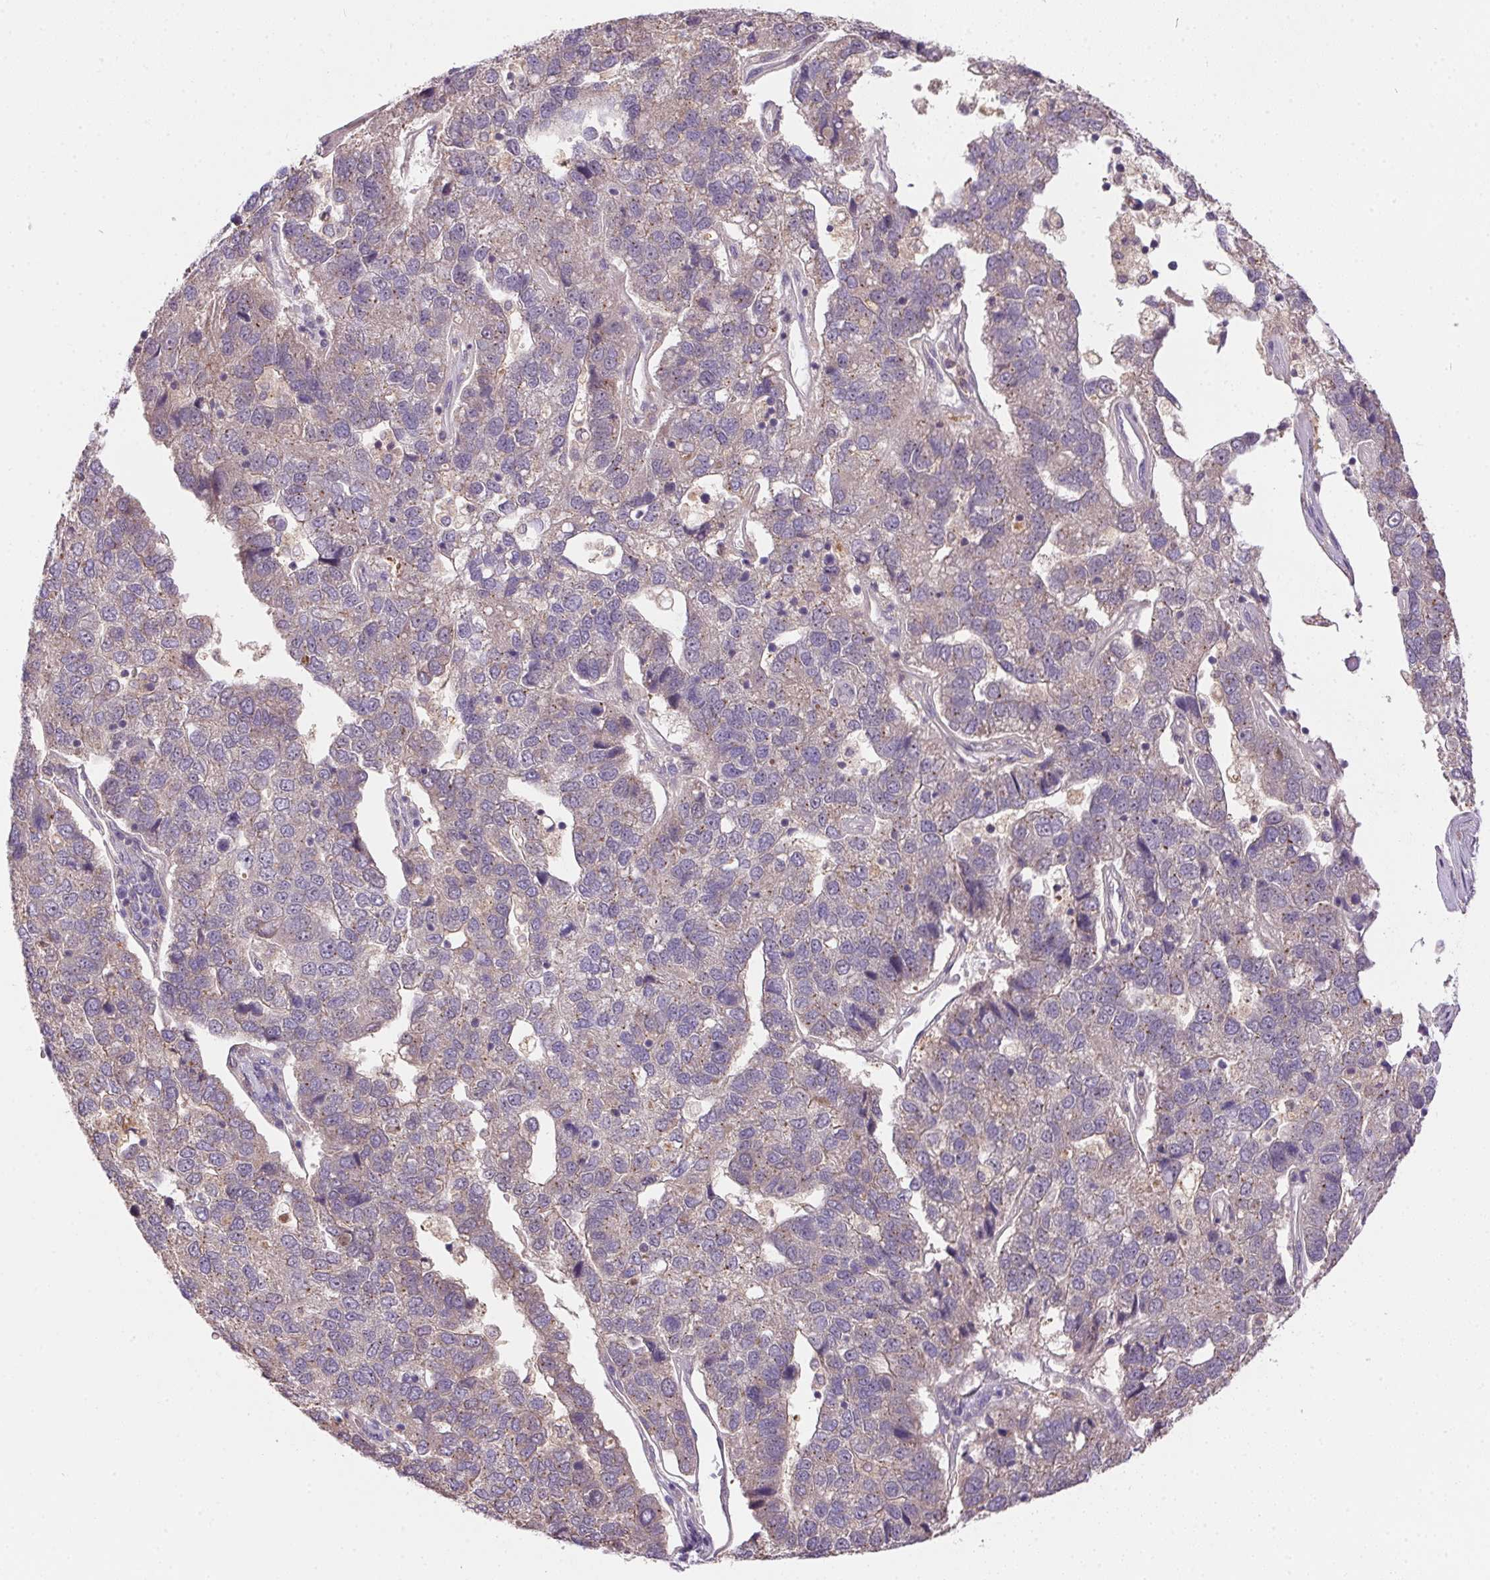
{"staining": {"intensity": "negative", "quantity": "none", "location": "none"}, "tissue": "pancreatic cancer", "cell_type": "Tumor cells", "image_type": "cancer", "snomed": [{"axis": "morphology", "description": "Adenocarcinoma, NOS"}, {"axis": "topography", "description": "Pancreas"}], "caption": "This is an immunohistochemistry histopathology image of pancreatic cancer (adenocarcinoma). There is no staining in tumor cells.", "gene": "NUDT16", "patient": {"sex": "female", "age": 61}}